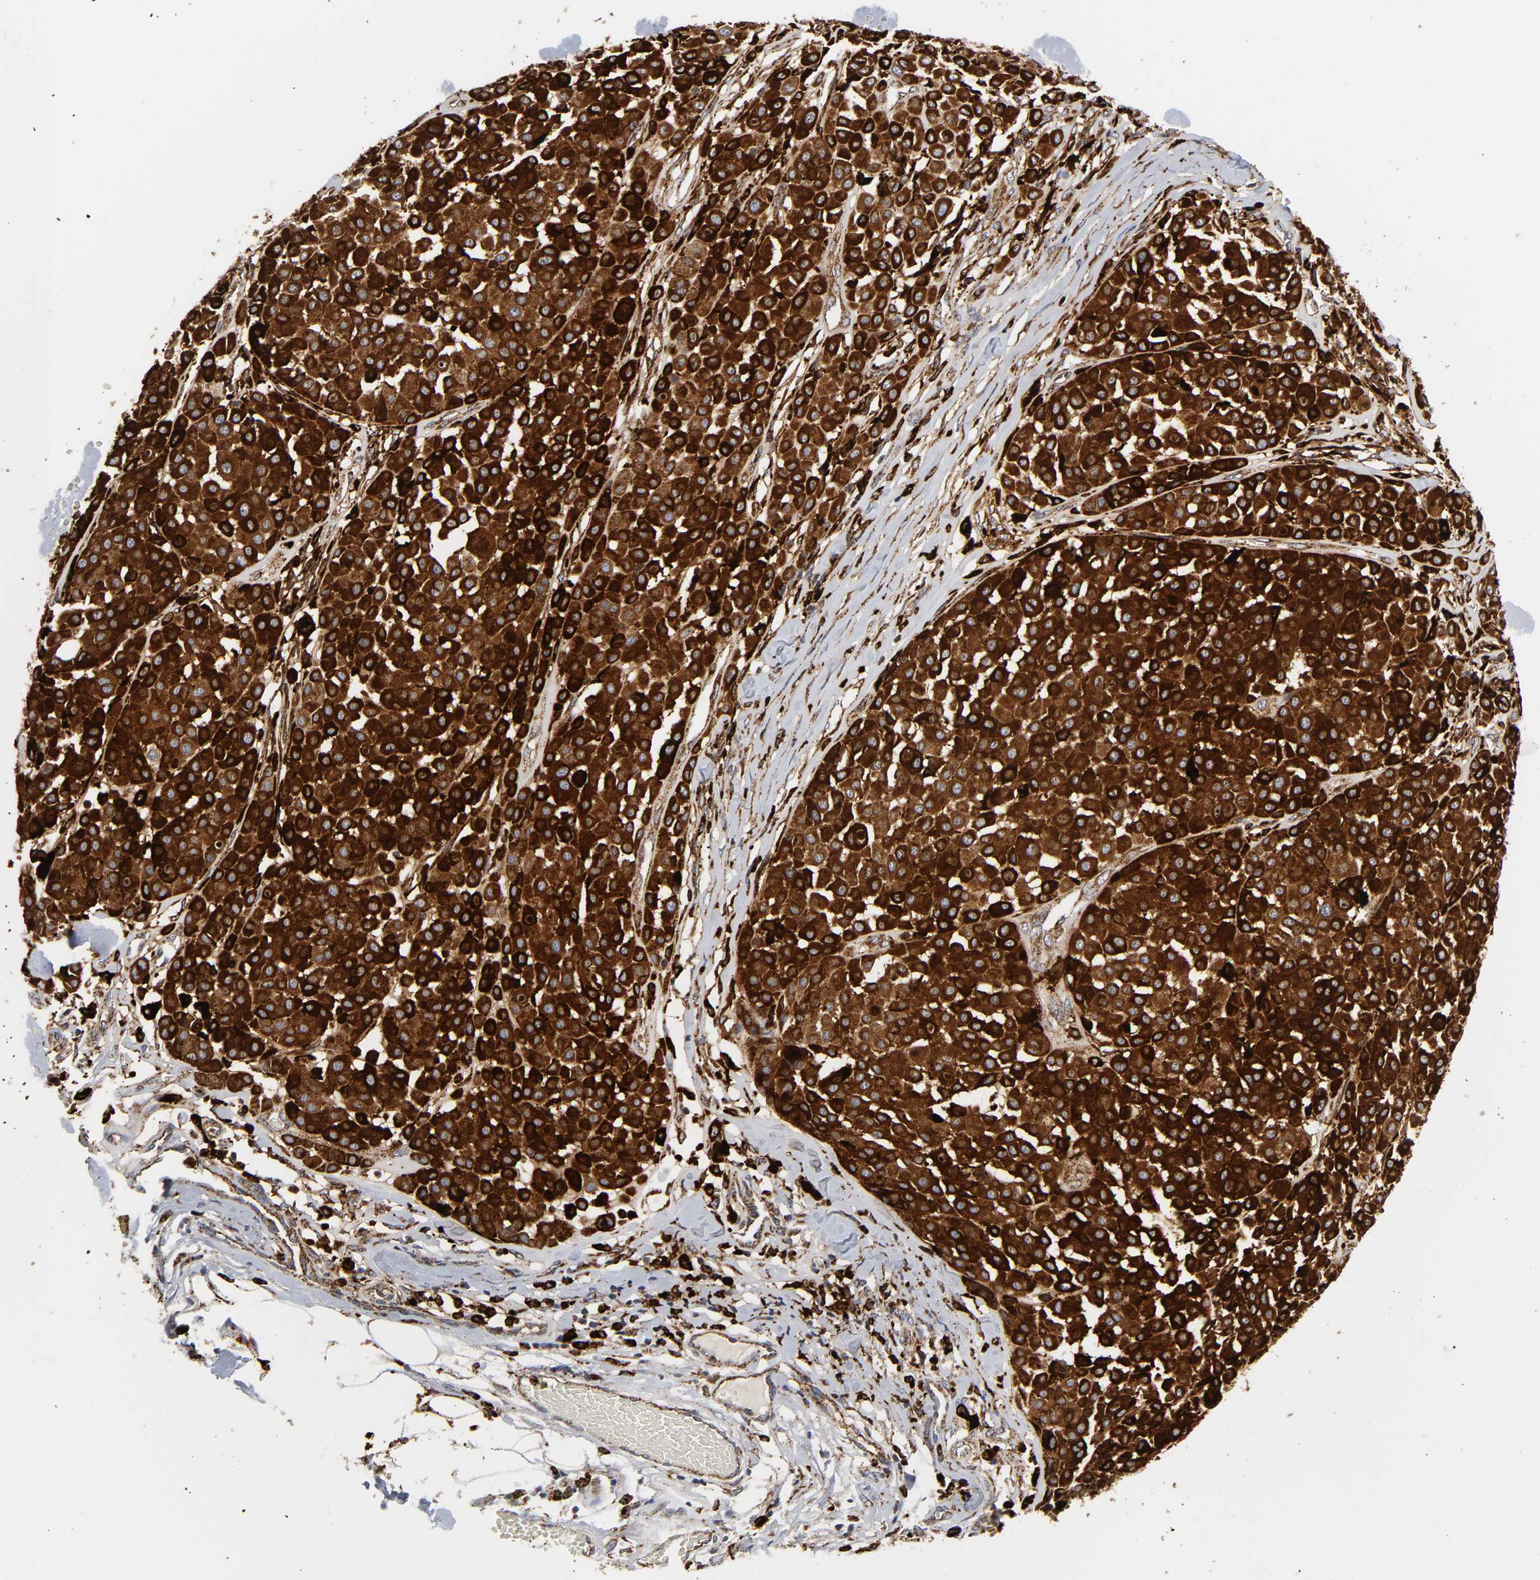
{"staining": {"intensity": "strong", "quantity": ">75%", "location": "cytoplasmic/membranous"}, "tissue": "melanoma", "cell_type": "Tumor cells", "image_type": "cancer", "snomed": [{"axis": "morphology", "description": "Malignant melanoma, Metastatic site"}, {"axis": "topography", "description": "Soft tissue"}], "caption": "Protein positivity by immunohistochemistry (IHC) exhibits strong cytoplasmic/membranous expression in about >75% of tumor cells in malignant melanoma (metastatic site).", "gene": "PSAP", "patient": {"sex": "male", "age": 41}}